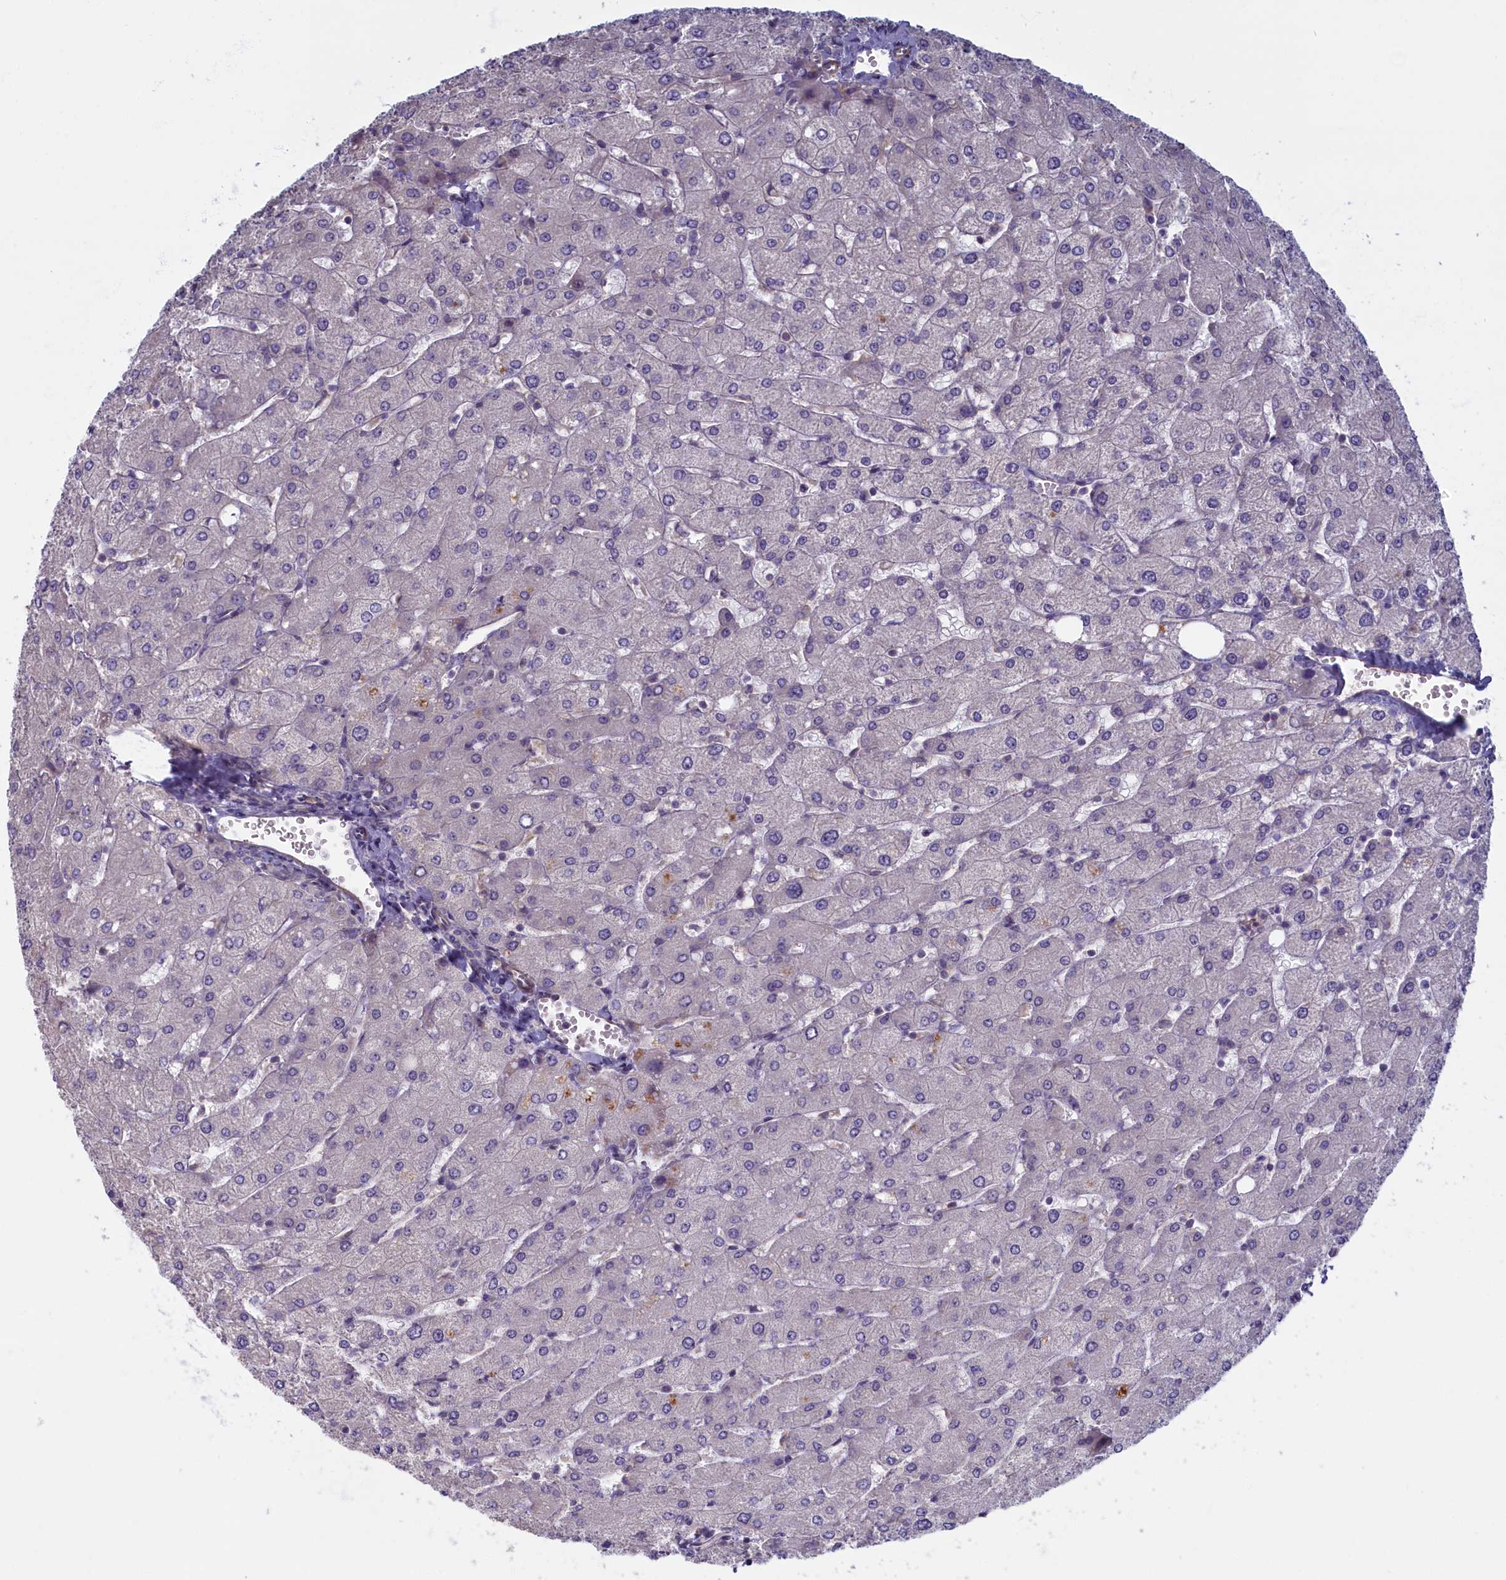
{"staining": {"intensity": "negative", "quantity": "none", "location": "none"}, "tissue": "liver", "cell_type": "Cholangiocytes", "image_type": "normal", "snomed": [{"axis": "morphology", "description": "Normal tissue, NOS"}, {"axis": "topography", "description": "Liver"}], "caption": "An IHC photomicrograph of unremarkable liver is shown. There is no staining in cholangiocytes of liver.", "gene": "TRPM4", "patient": {"sex": "male", "age": 55}}